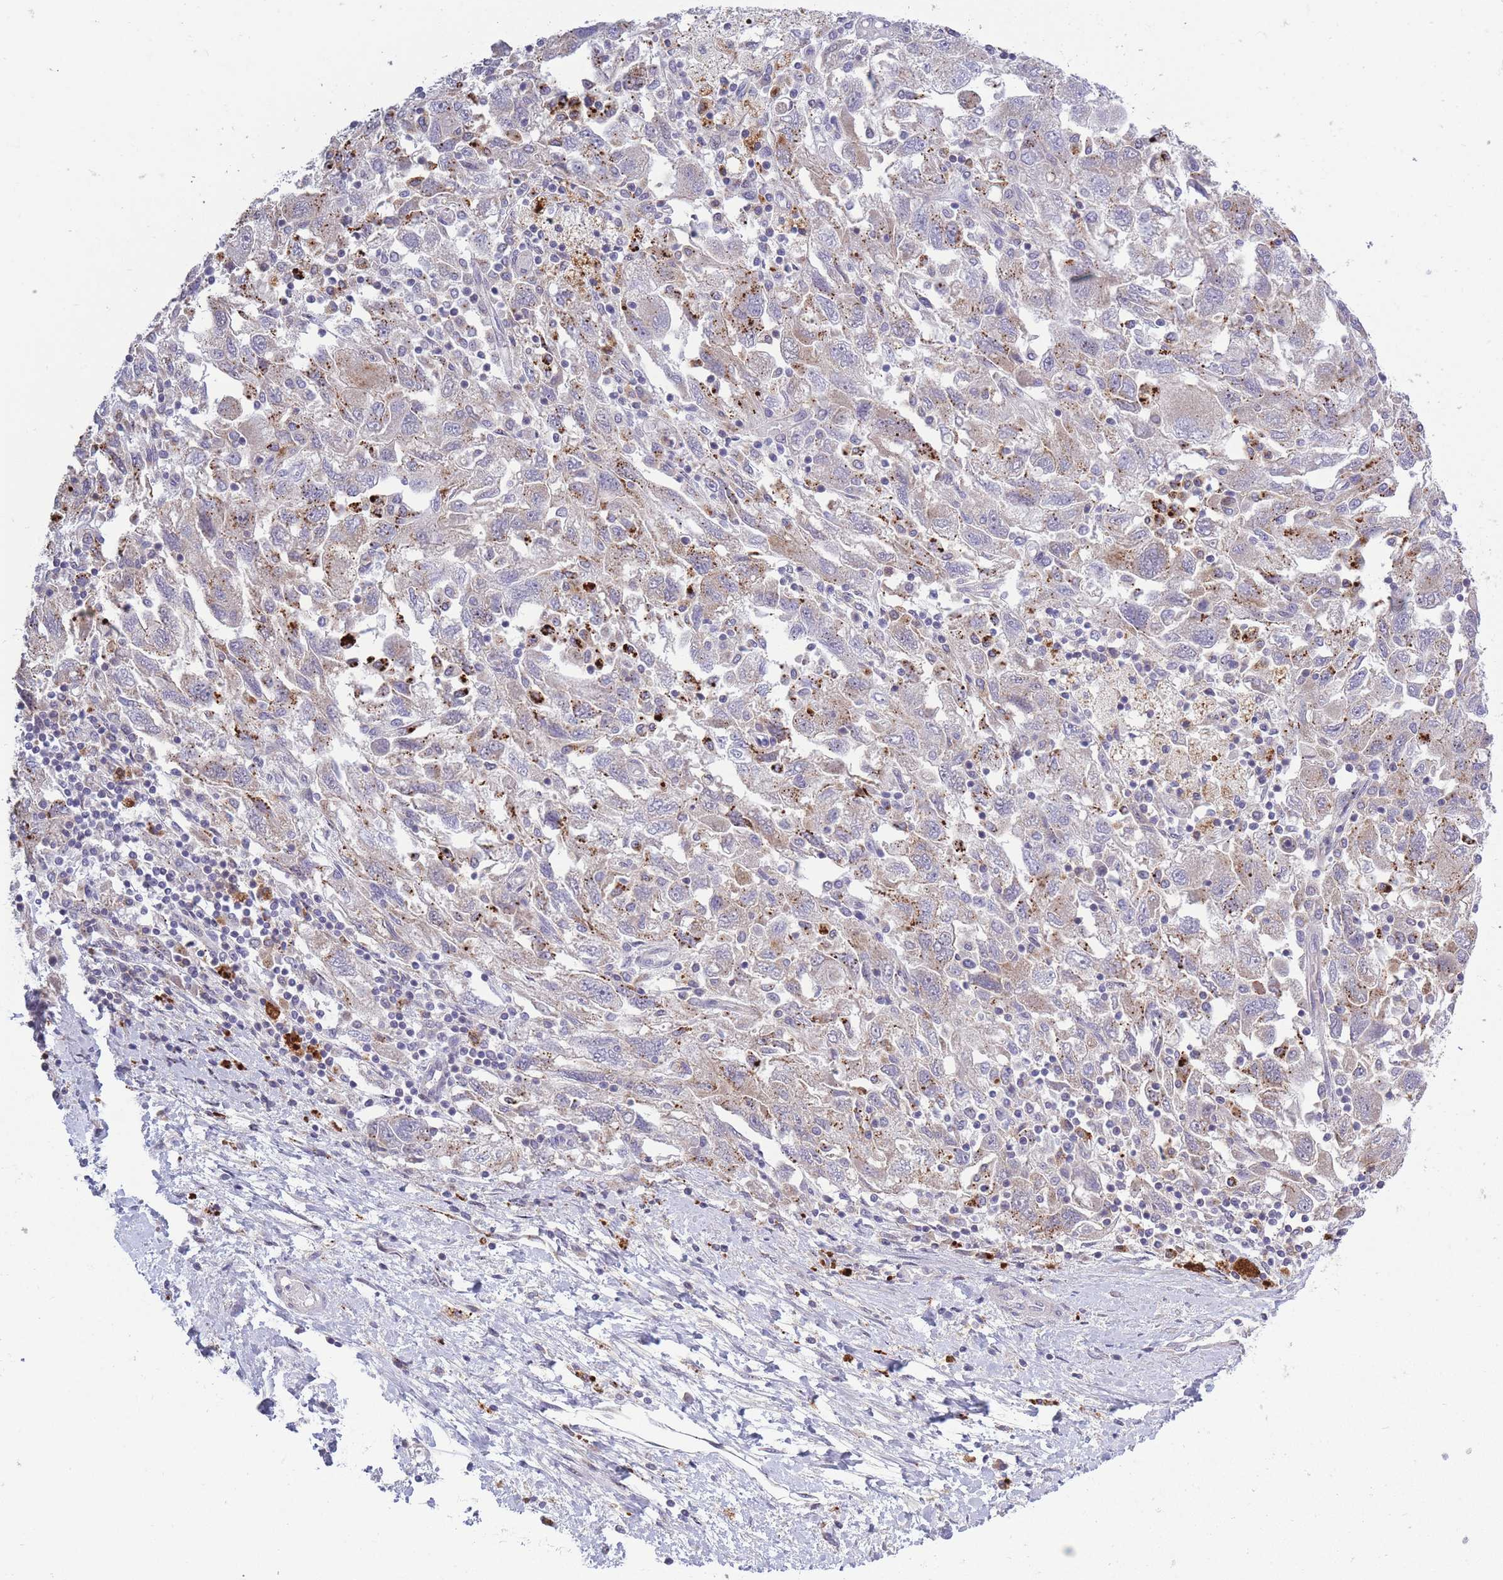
{"staining": {"intensity": "weak", "quantity": "25%-75%", "location": "cytoplasmic/membranous"}, "tissue": "ovarian cancer", "cell_type": "Tumor cells", "image_type": "cancer", "snomed": [{"axis": "morphology", "description": "Carcinoma, NOS"}, {"axis": "morphology", "description": "Cystadenocarcinoma, serous, NOS"}, {"axis": "topography", "description": "Ovary"}], "caption": "The image shows staining of carcinoma (ovarian), revealing weak cytoplasmic/membranous protein staining (brown color) within tumor cells.", "gene": "TRIM61", "patient": {"sex": "female", "age": 69}}